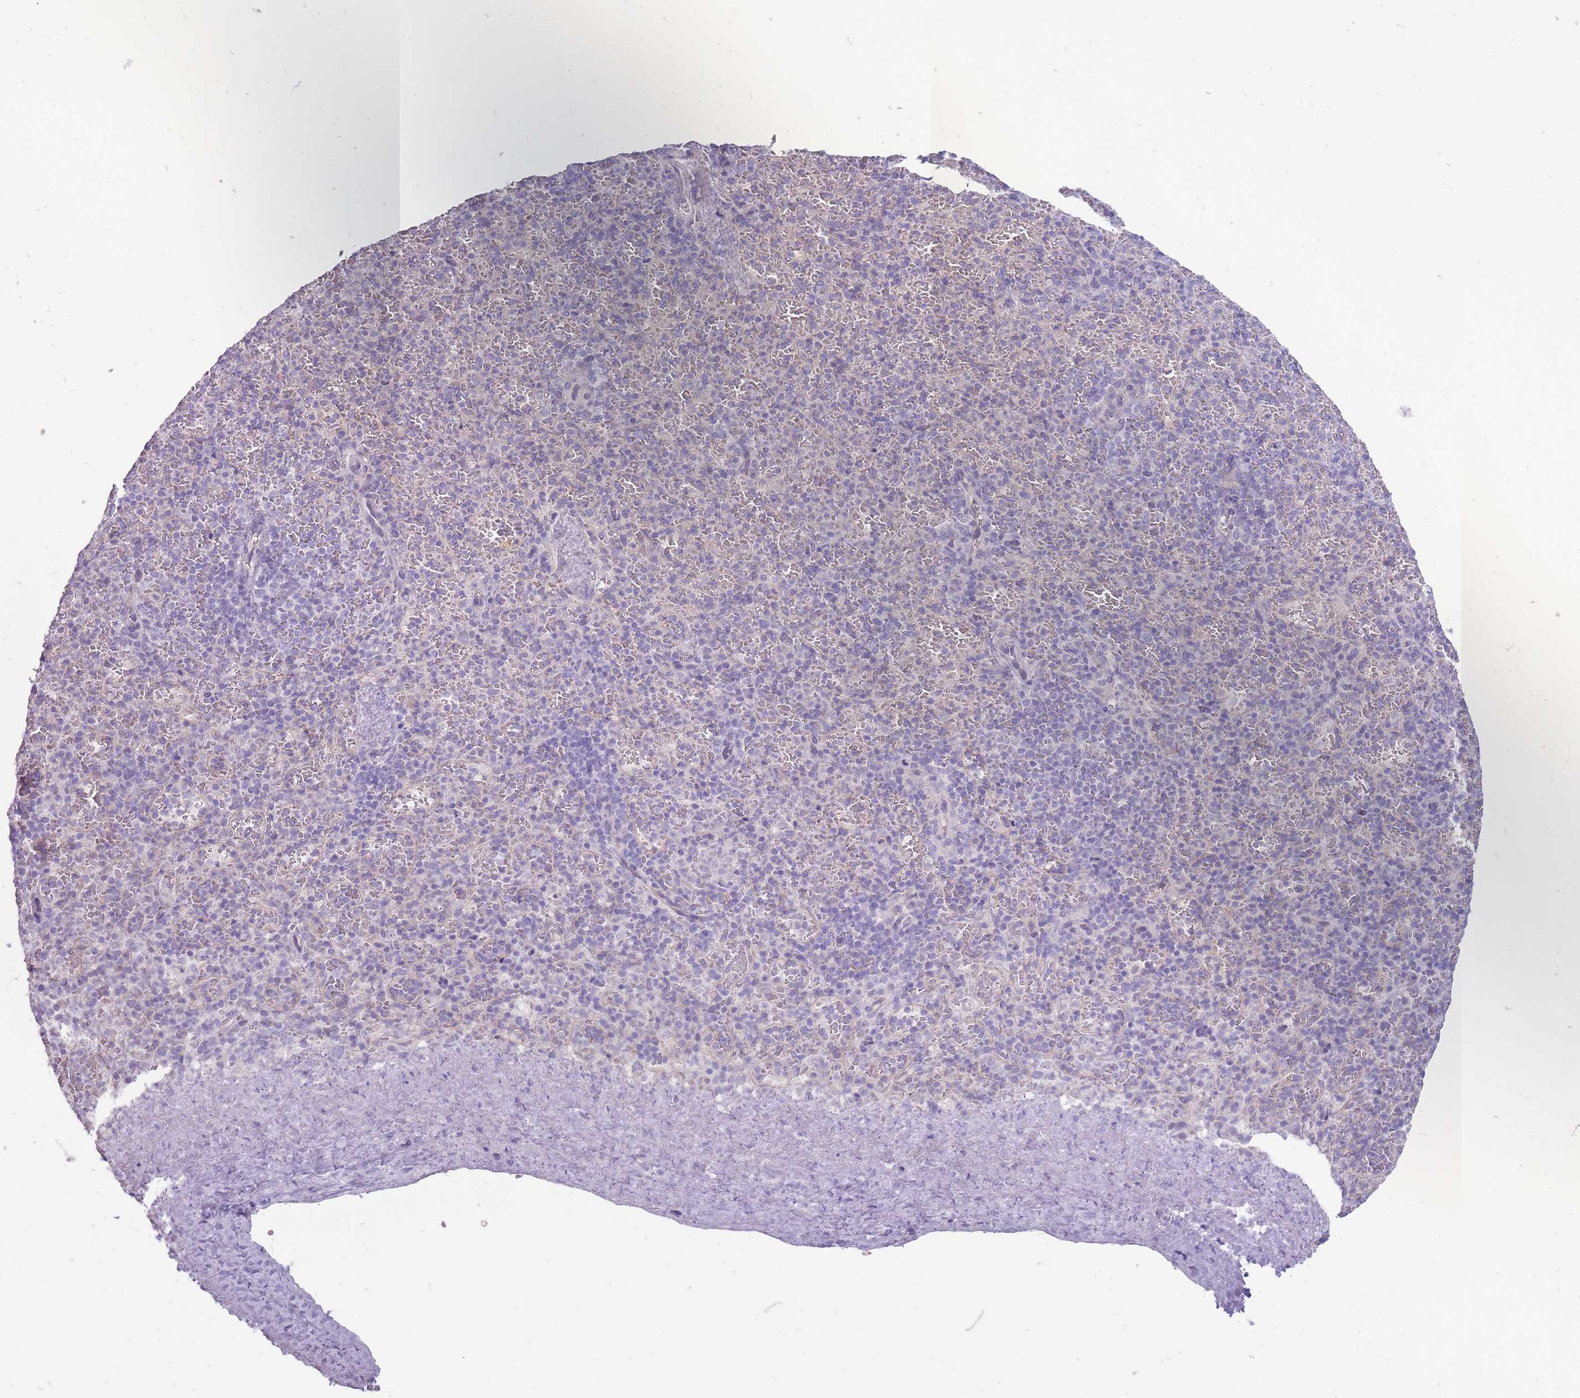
{"staining": {"intensity": "negative", "quantity": "none", "location": "none"}, "tissue": "spleen", "cell_type": "Cells in red pulp", "image_type": "normal", "snomed": [{"axis": "morphology", "description": "Normal tissue, NOS"}, {"axis": "topography", "description": "Spleen"}], "caption": "There is no significant staining in cells in red pulp of spleen. Brightfield microscopy of IHC stained with DAB (brown) and hematoxylin (blue), captured at high magnification.", "gene": "ERICH4", "patient": {"sex": "female", "age": 74}}